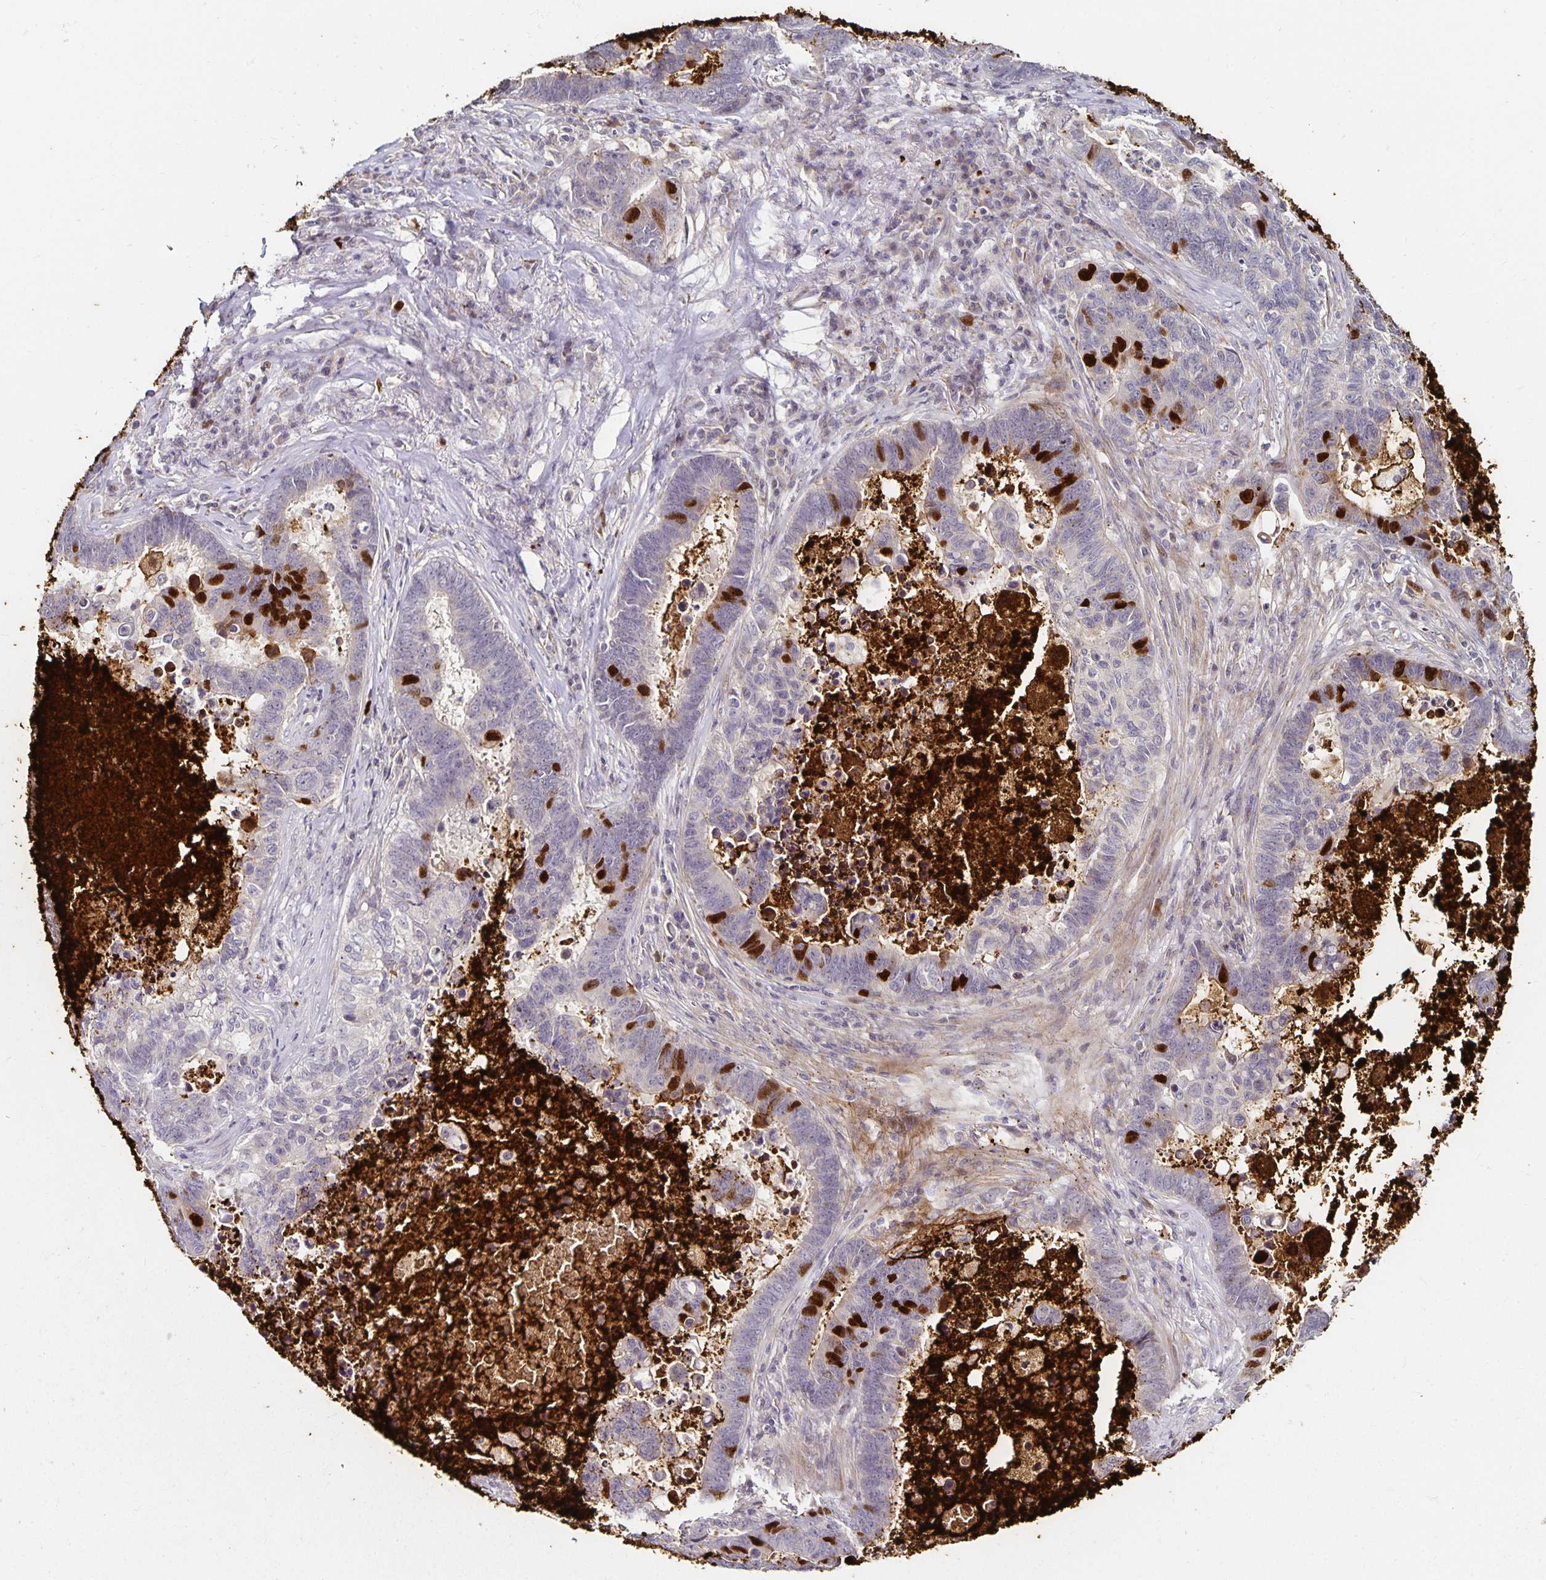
{"staining": {"intensity": "strong", "quantity": "<25%", "location": "nuclear"}, "tissue": "lung cancer", "cell_type": "Tumor cells", "image_type": "cancer", "snomed": [{"axis": "morphology", "description": "Aneuploidy"}, {"axis": "morphology", "description": "Adenocarcinoma, NOS"}, {"axis": "morphology", "description": "Adenocarcinoma primary or metastatic"}, {"axis": "topography", "description": "Lung"}], "caption": "A brown stain highlights strong nuclear expression of a protein in human adenocarcinoma (lung) tumor cells.", "gene": "ANLN", "patient": {"sex": "female", "age": 75}}